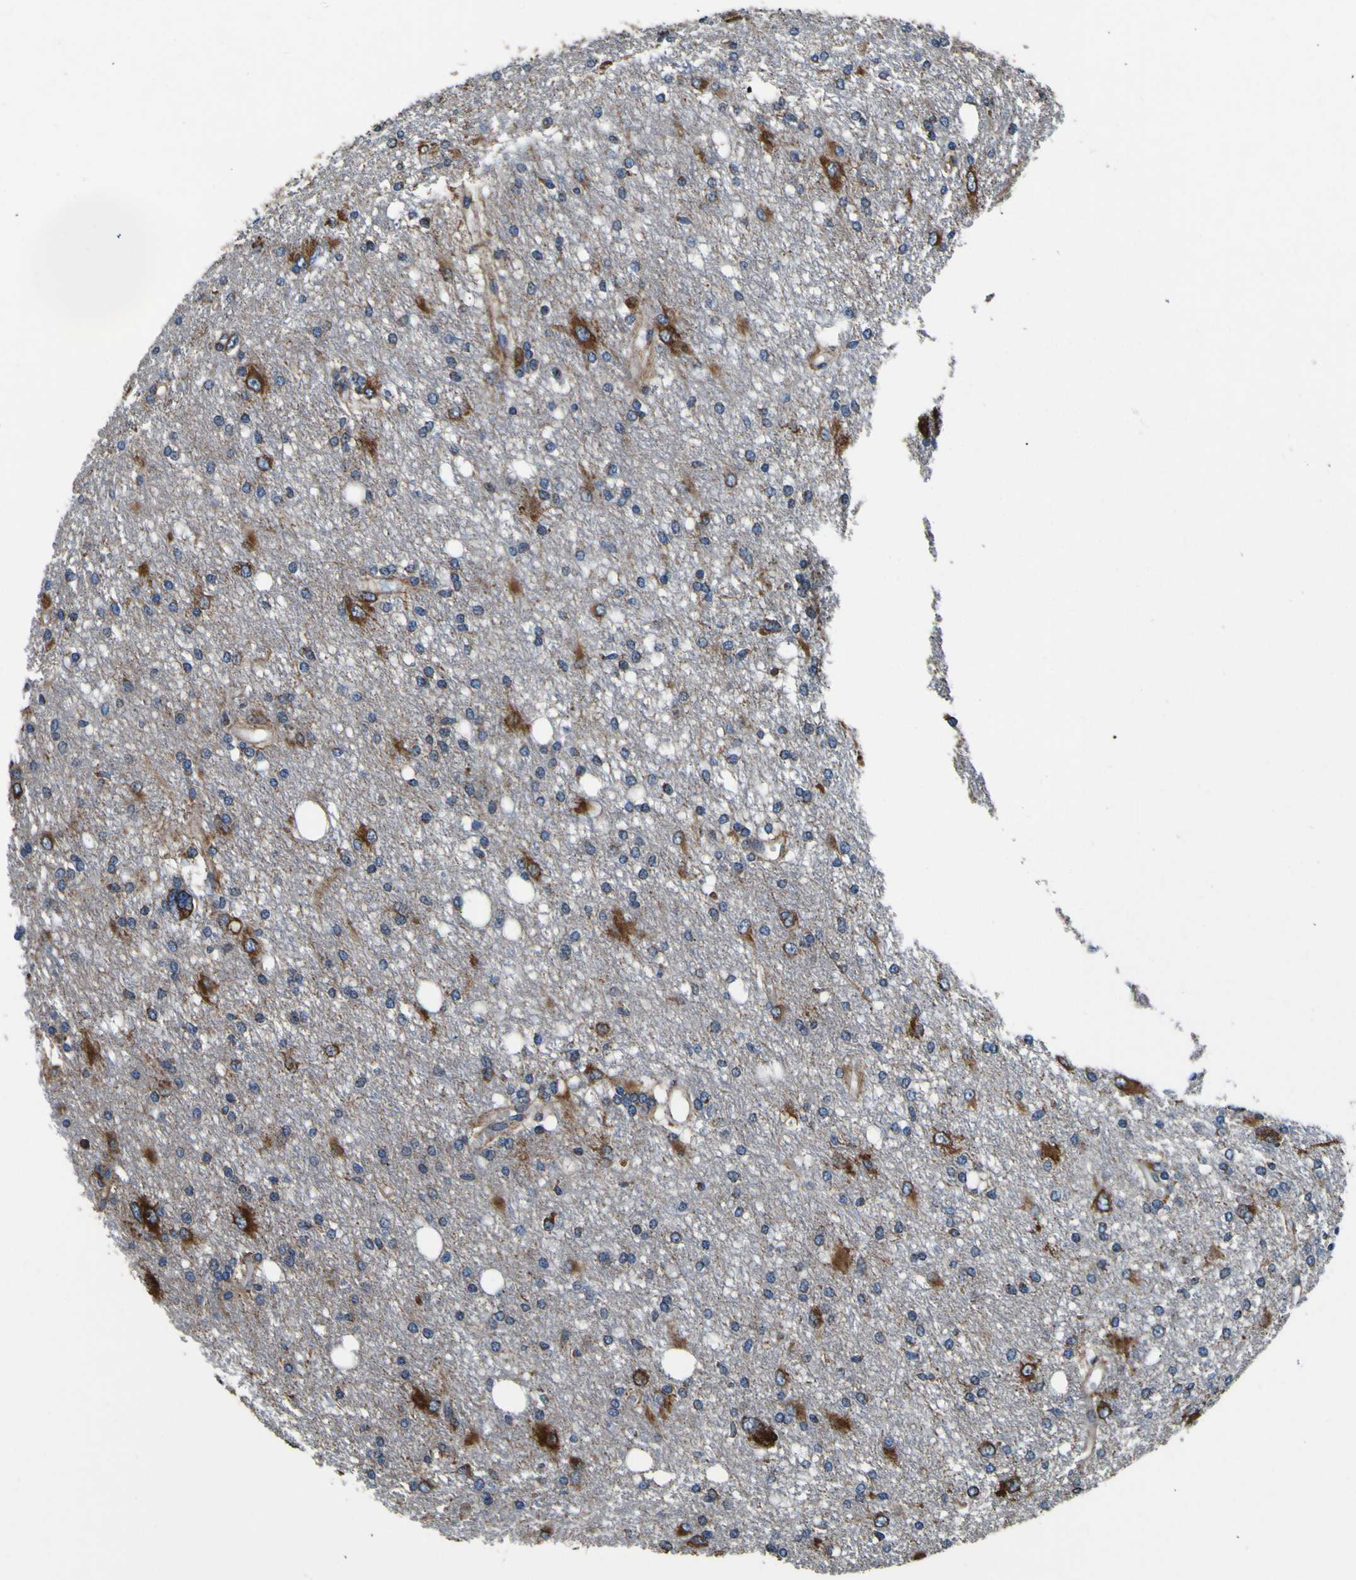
{"staining": {"intensity": "moderate", "quantity": "<25%", "location": "cytoplasmic/membranous"}, "tissue": "glioma", "cell_type": "Tumor cells", "image_type": "cancer", "snomed": [{"axis": "morphology", "description": "Glioma, malignant, High grade"}, {"axis": "topography", "description": "Brain"}], "caption": "Immunohistochemical staining of human malignant glioma (high-grade) displays moderate cytoplasmic/membranous protein expression in about <25% of tumor cells.", "gene": "INPP5A", "patient": {"sex": "female", "age": 59}}